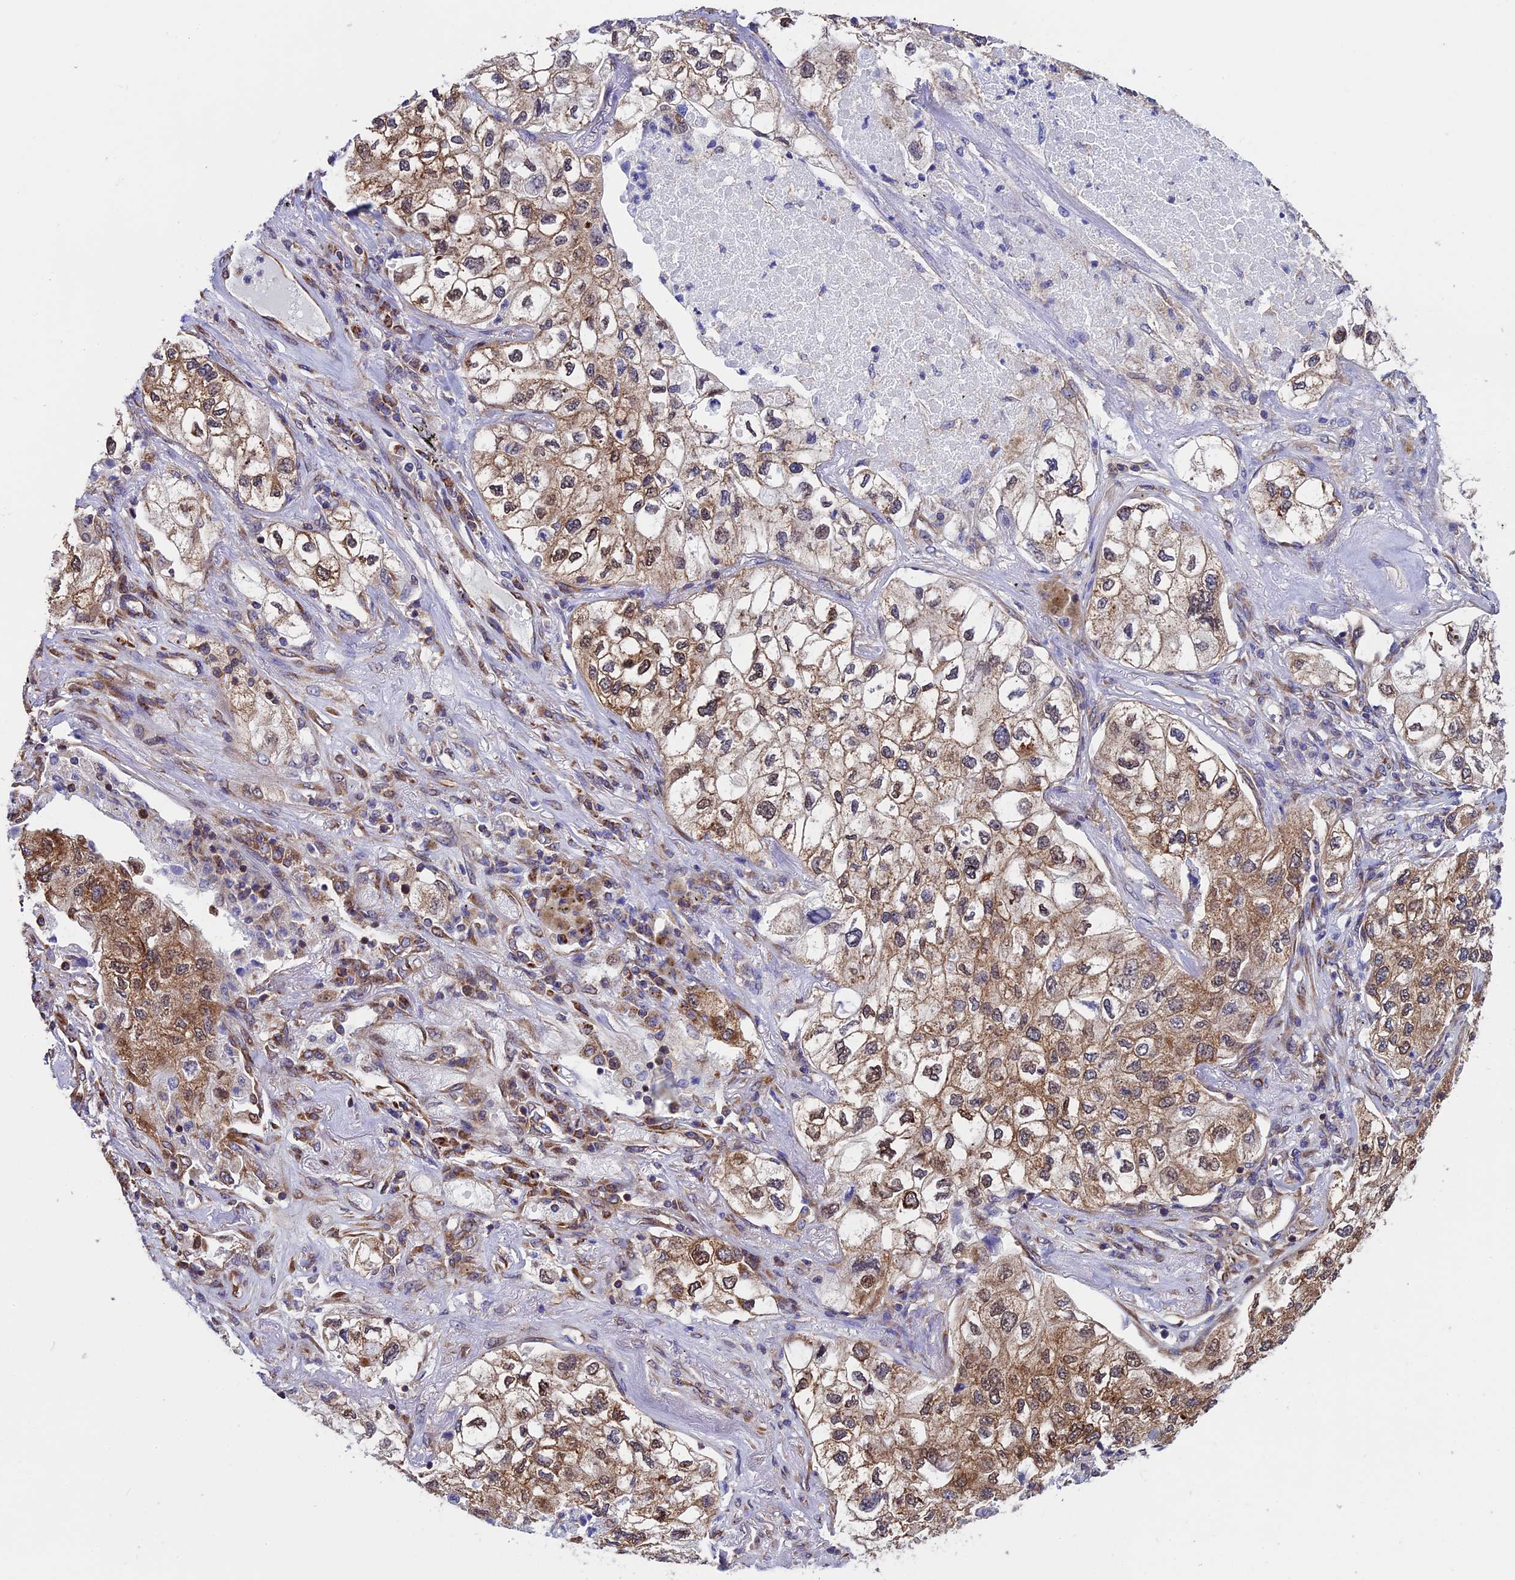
{"staining": {"intensity": "moderate", "quantity": ">75%", "location": "cytoplasmic/membranous"}, "tissue": "lung cancer", "cell_type": "Tumor cells", "image_type": "cancer", "snomed": [{"axis": "morphology", "description": "Adenocarcinoma, NOS"}, {"axis": "topography", "description": "Lung"}], "caption": "Human lung cancer (adenocarcinoma) stained for a protein (brown) displays moderate cytoplasmic/membranous positive positivity in approximately >75% of tumor cells.", "gene": "SLC9A5", "patient": {"sex": "male", "age": 63}}